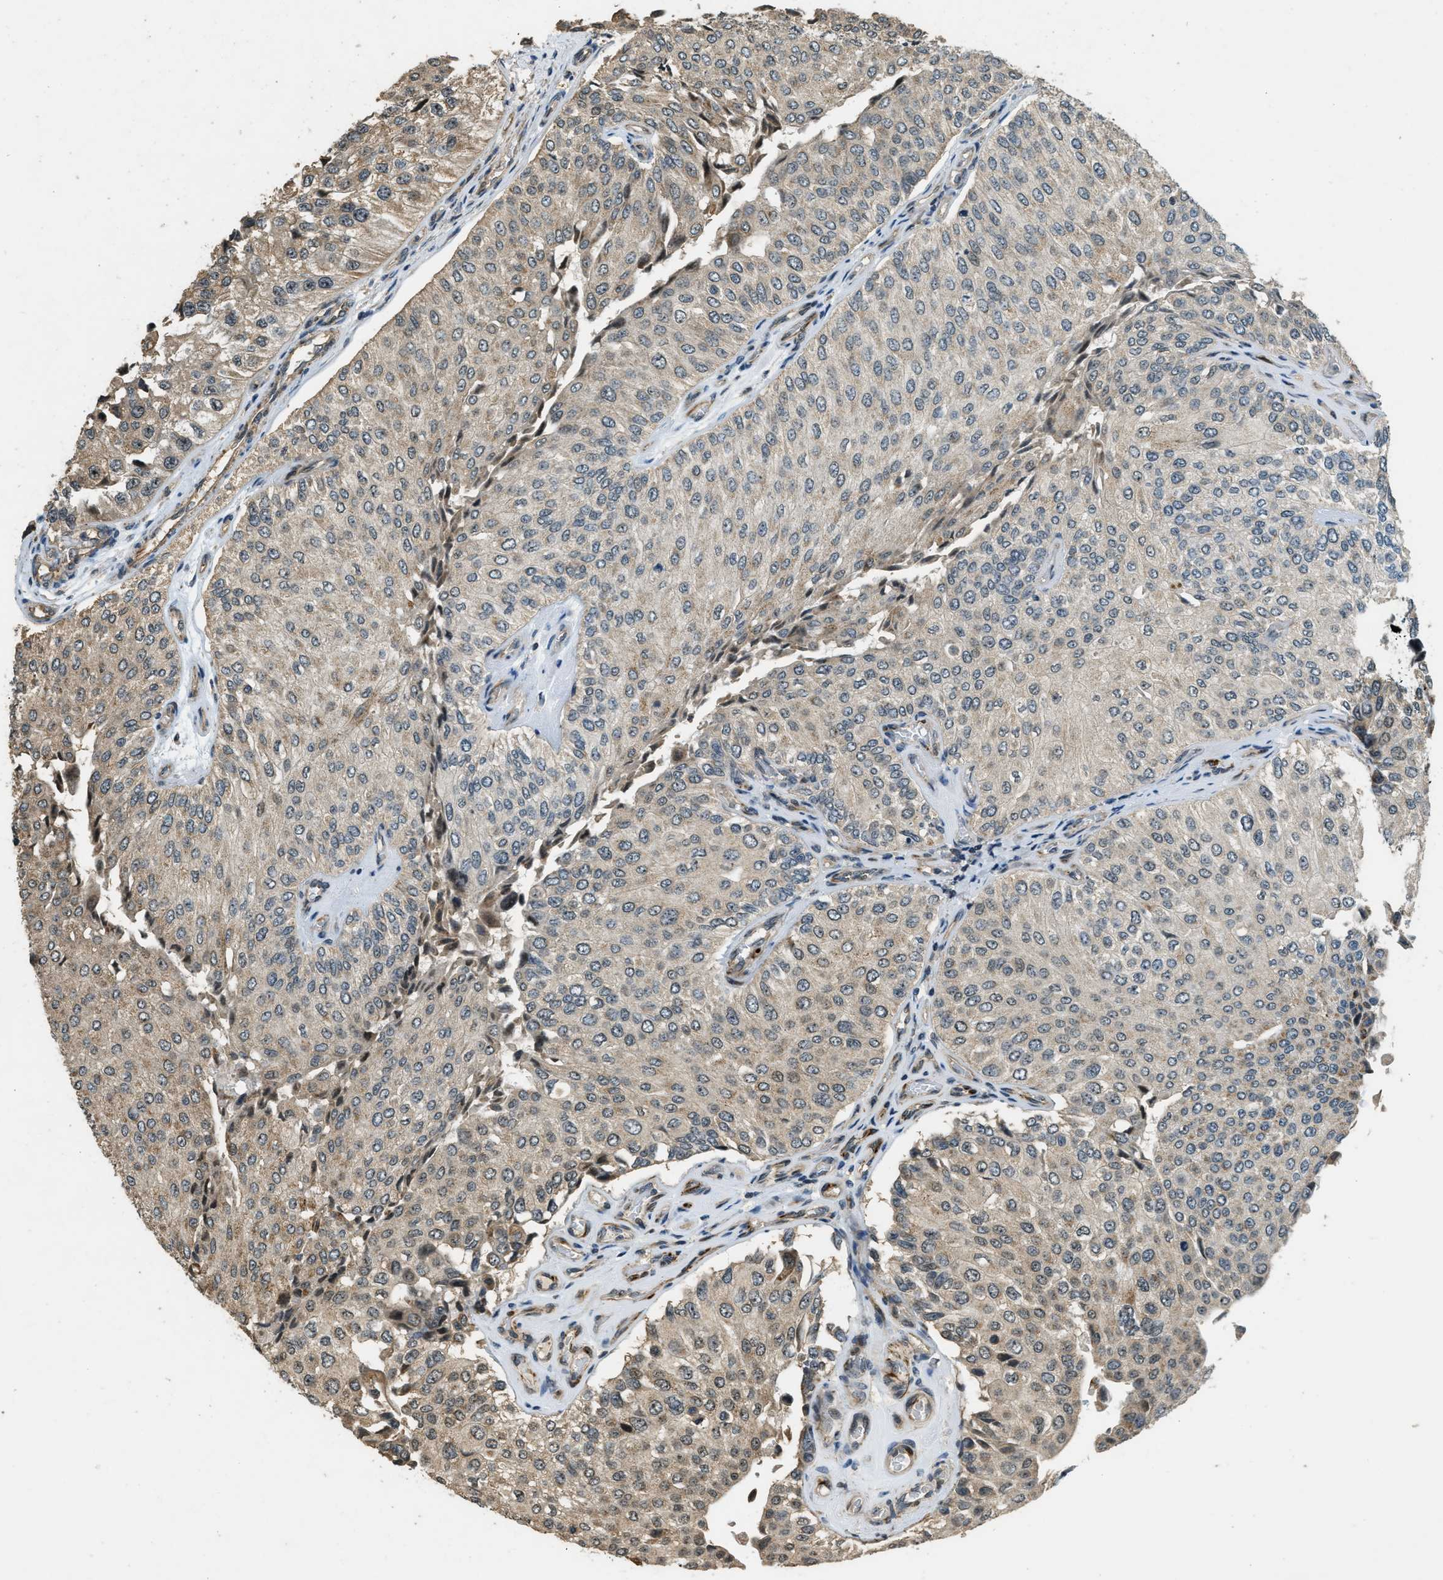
{"staining": {"intensity": "weak", "quantity": ">75%", "location": "cytoplasmic/membranous"}, "tissue": "urothelial cancer", "cell_type": "Tumor cells", "image_type": "cancer", "snomed": [{"axis": "morphology", "description": "Urothelial carcinoma, High grade"}, {"axis": "topography", "description": "Kidney"}, {"axis": "topography", "description": "Urinary bladder"}], "caption": "Immunohistochemical staining of urothelial carcinoma (high-grade) demonstrates low levels of weak cytoplasmic/membranous staining in about >75% of tumor cells.", "gene": "MED21", "patient": {"sex": "male", "age": 77}}